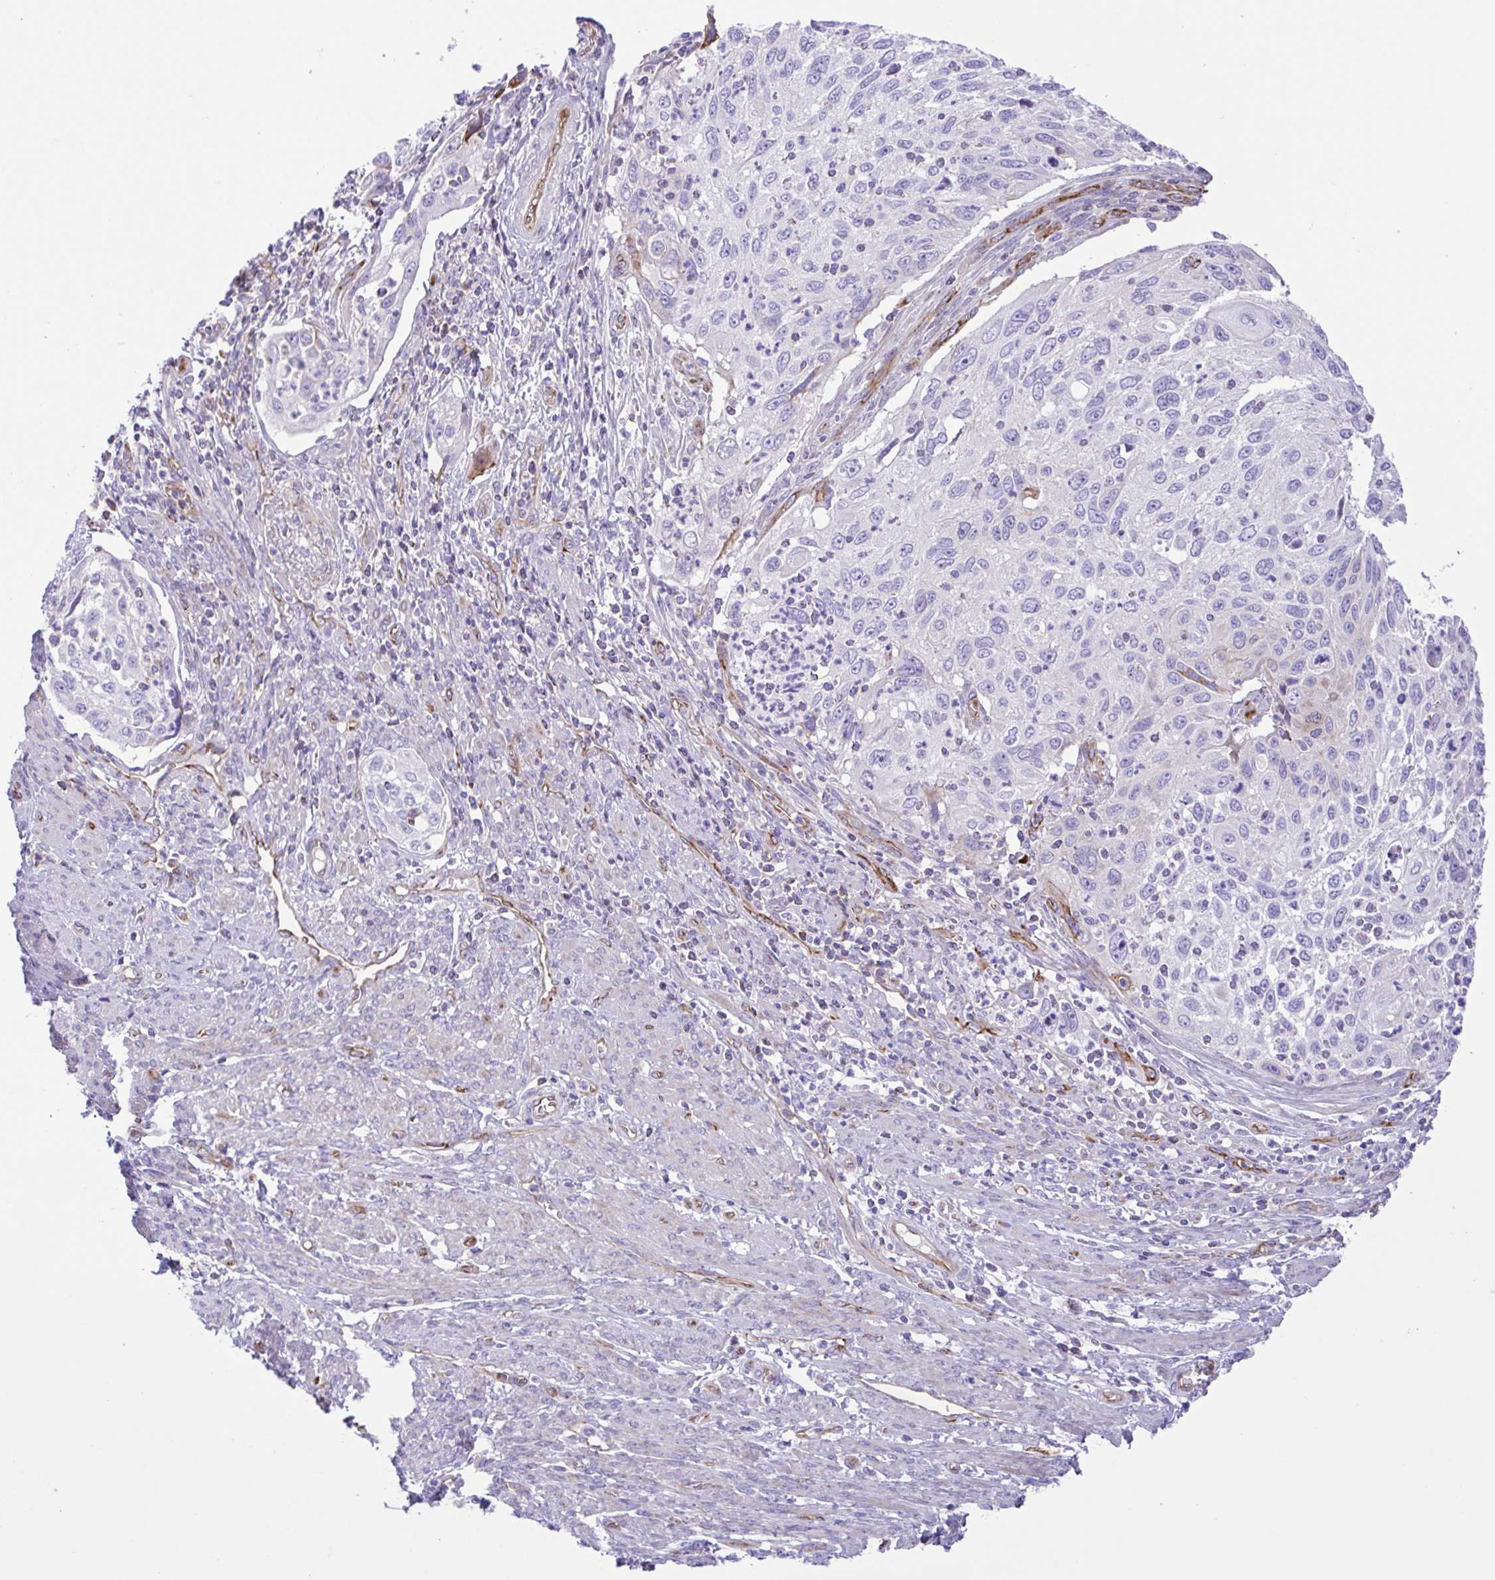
{"staining": {"intensity": "negative", "quantity": "none", "location": "none"}, "tissue": "cervical cancer", "cell_type": "Tumor cells", "image_type": "cancer", "snomed": [{"axis": "morphology", "description": "Squamous cell carcinoma, NOS"}, {"axis": "topography", "description": "Cervix"}], "caption": "Tumor cells show no significant expression in cervical squamous cell carcinoma.", "gene": "FLT1", "patient": {"sex": "female", "age": 70}}